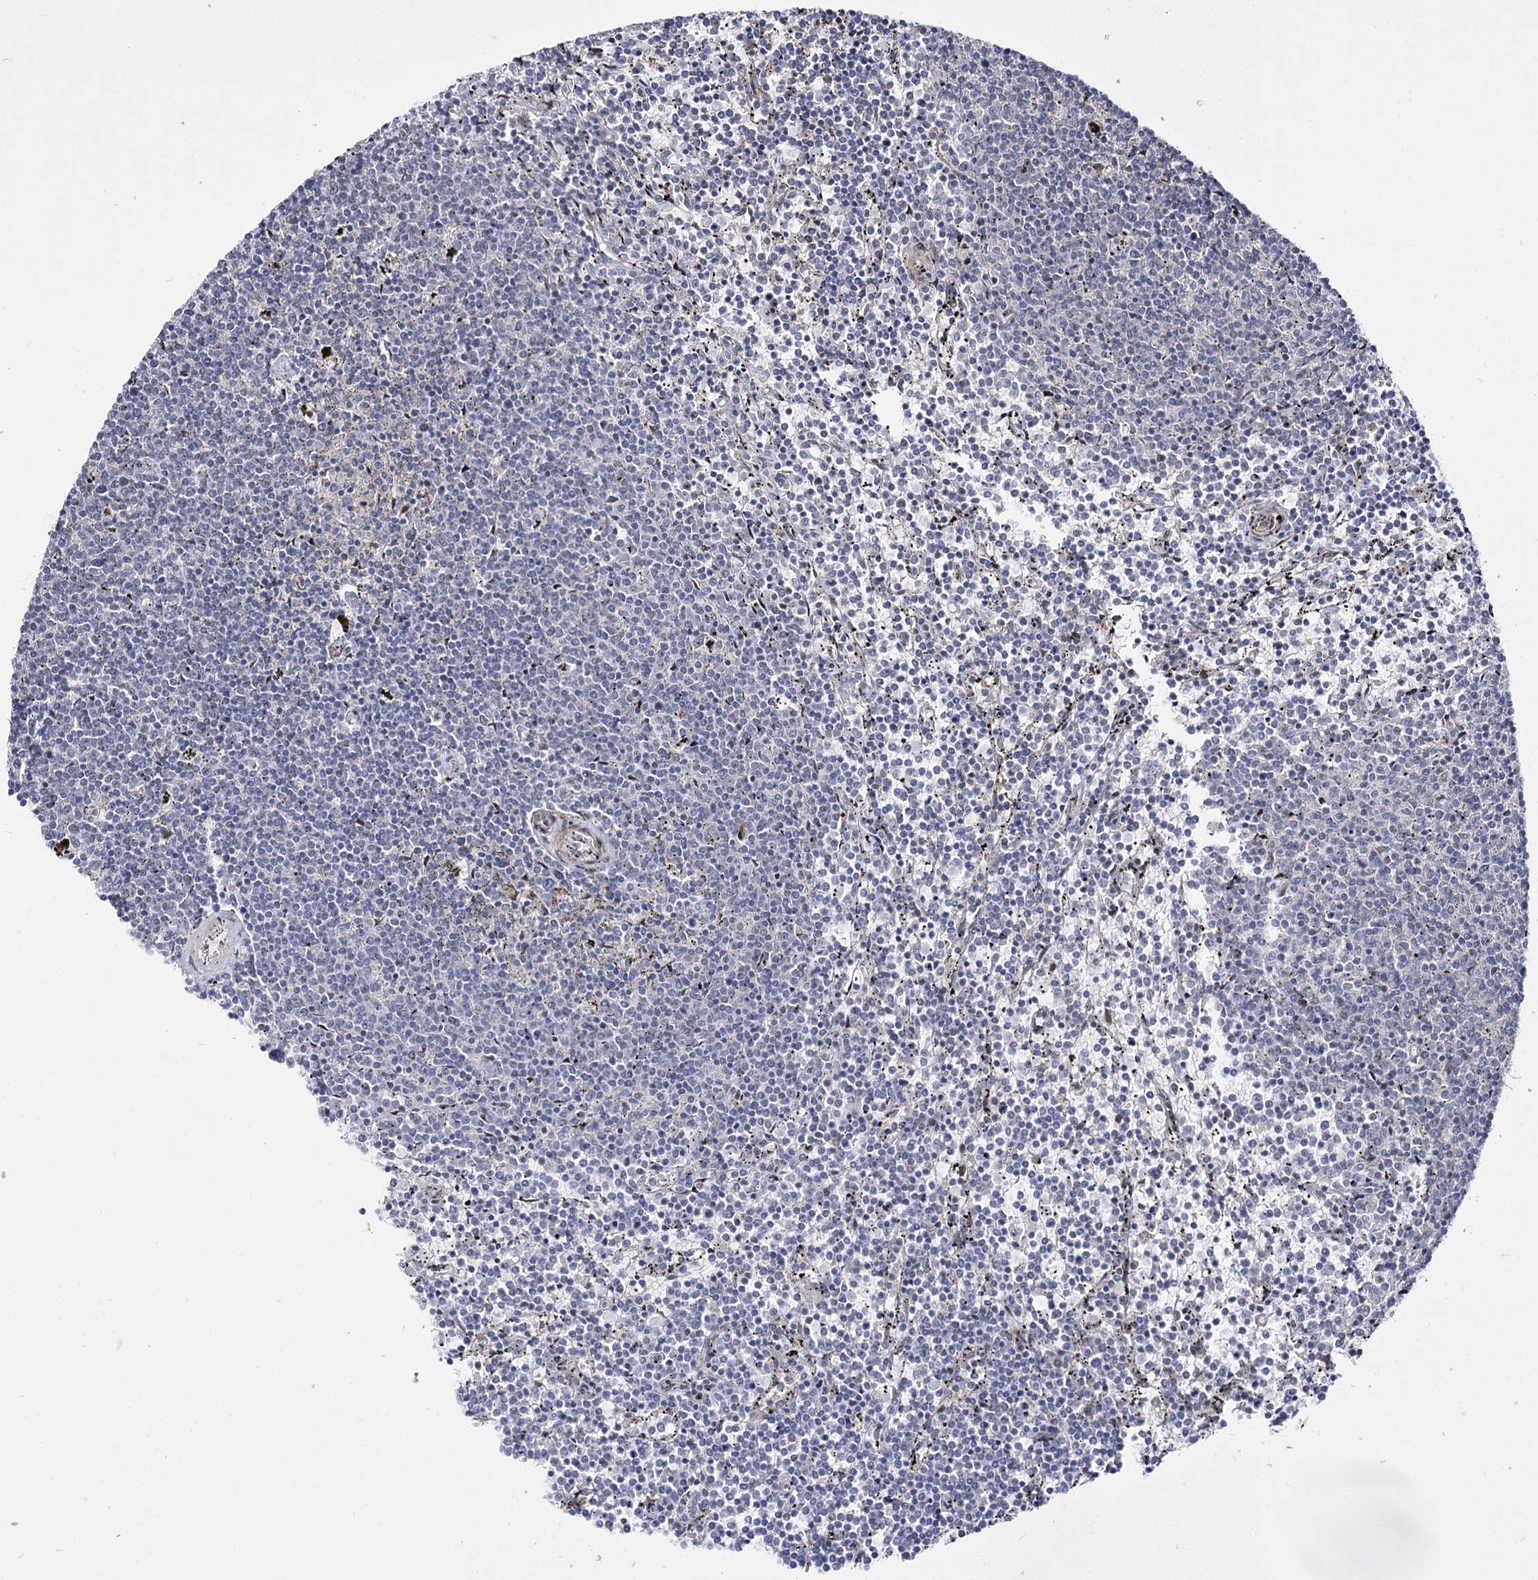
{"staining": {"intensity": "negative", "quantity": "none", "location": "none"}, "tissue": "lymphoma", "cell_type": "Tumor cells", "image_type": "cancer", "snomed": [{"axis": "morphology", "description": "Malignant lymphoma, non-Hodgkin's type, Low grade"}, {"axis": "topography", "description": "Spleen"}], "caption": "Human malignant lymphoma, non-Hodgkin's type (low-grade) stained for a protein using immunohistochemistry (IHC) demonstrates no expression in tumor cells.", "gene": "STOX1", "patient": {"sex": "female", "age": 50}}